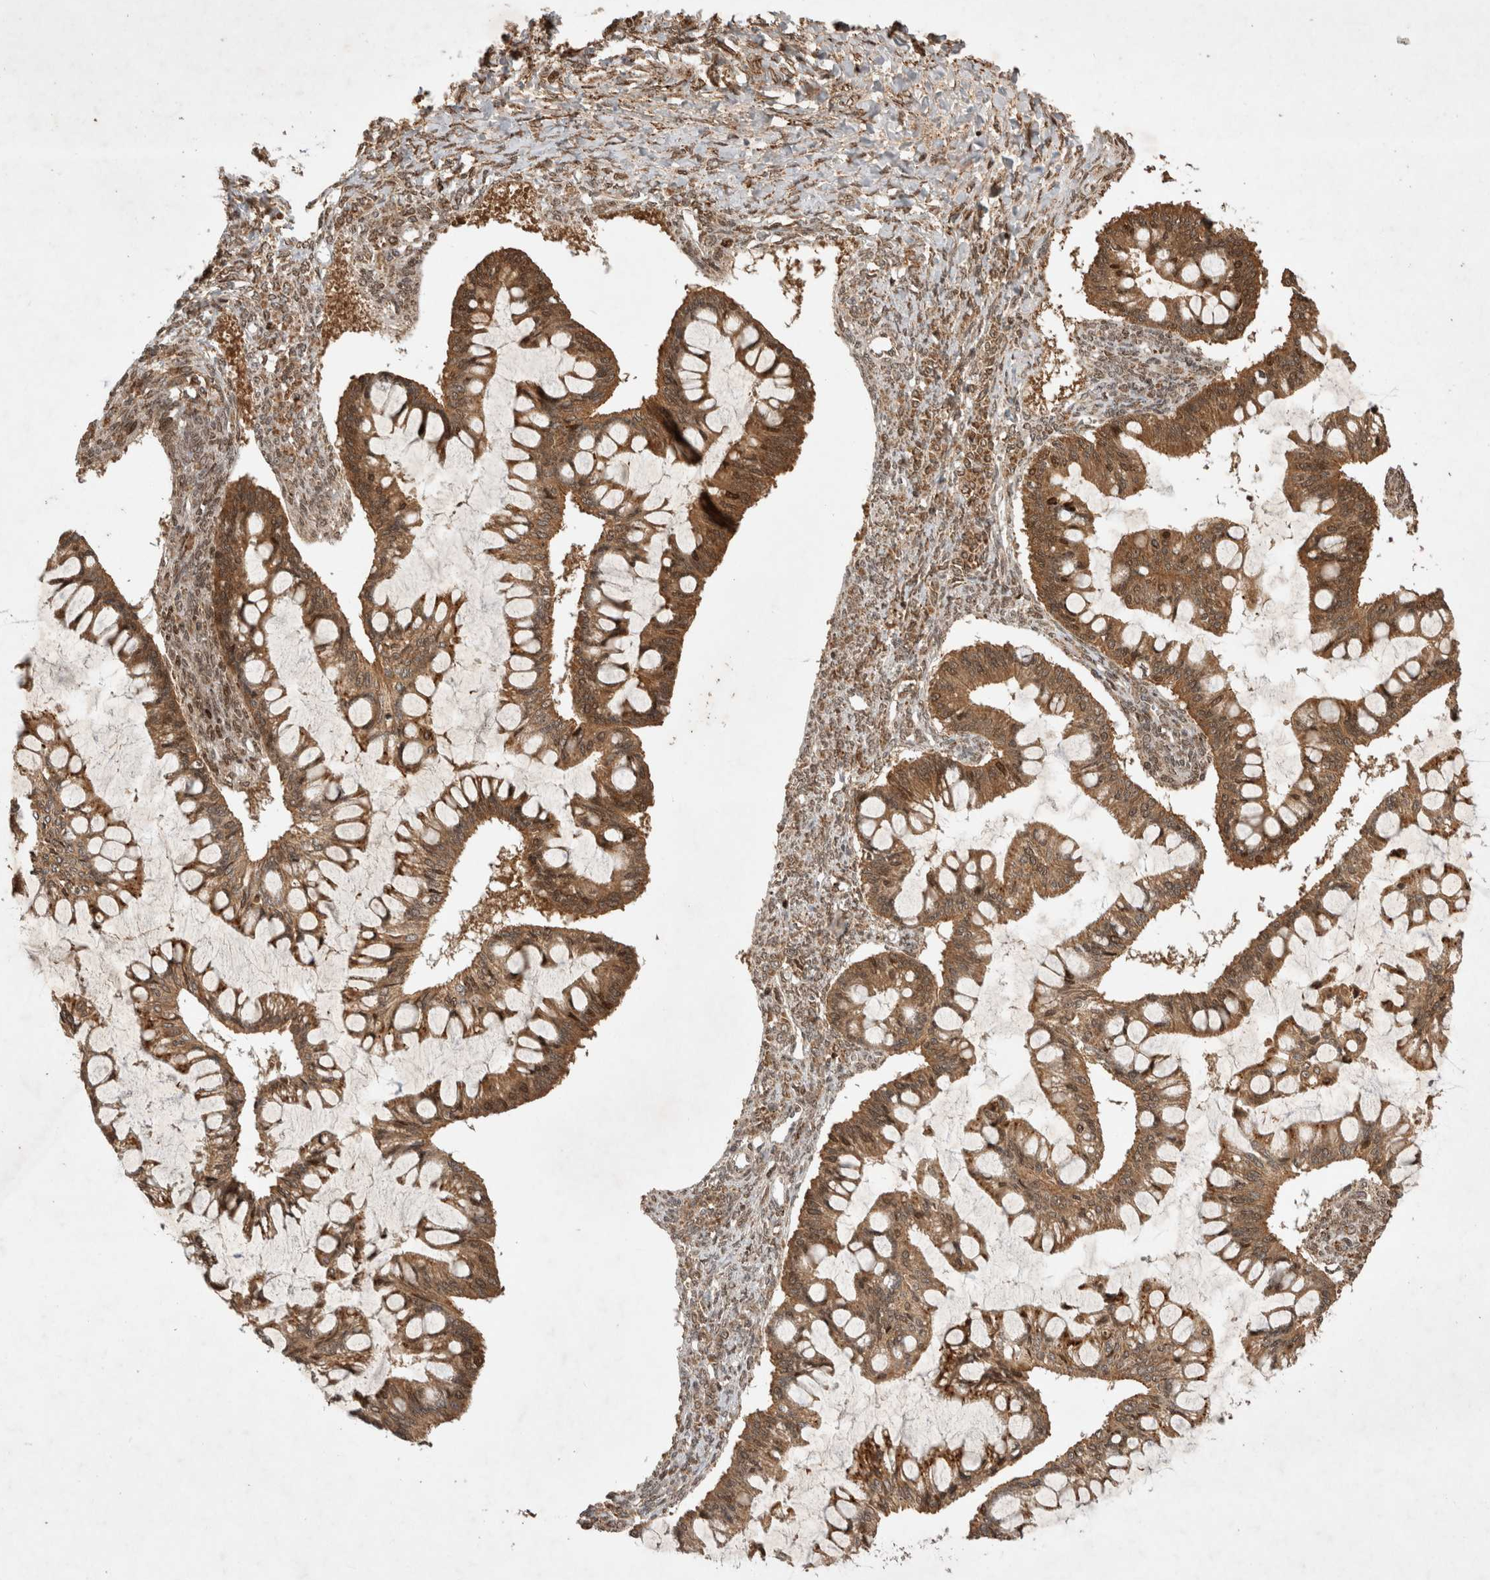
{"staining": {"intensity": "moderate", "quantity": ">75%", "location": "cytoplasmic/membranous"}, "tissue": "ovarian cancer", "cell_type": "Tumor cells", "image_type": "cancer", "snomed": [{"axis": "morphology", "description": "Cystadenocarcinoma, mucinous, NOS"}, {"axis": "topography", "description": "Ovary"}], "caption": "This is an image of IHC staining of ovarian cancer (mucinous cystadenocarcinoma), which shows moderate expression in the cytoplasmic/membranous of tumor cells.", "gene": "FAM221A", "patient": {"sex": "female", "age": 73}}